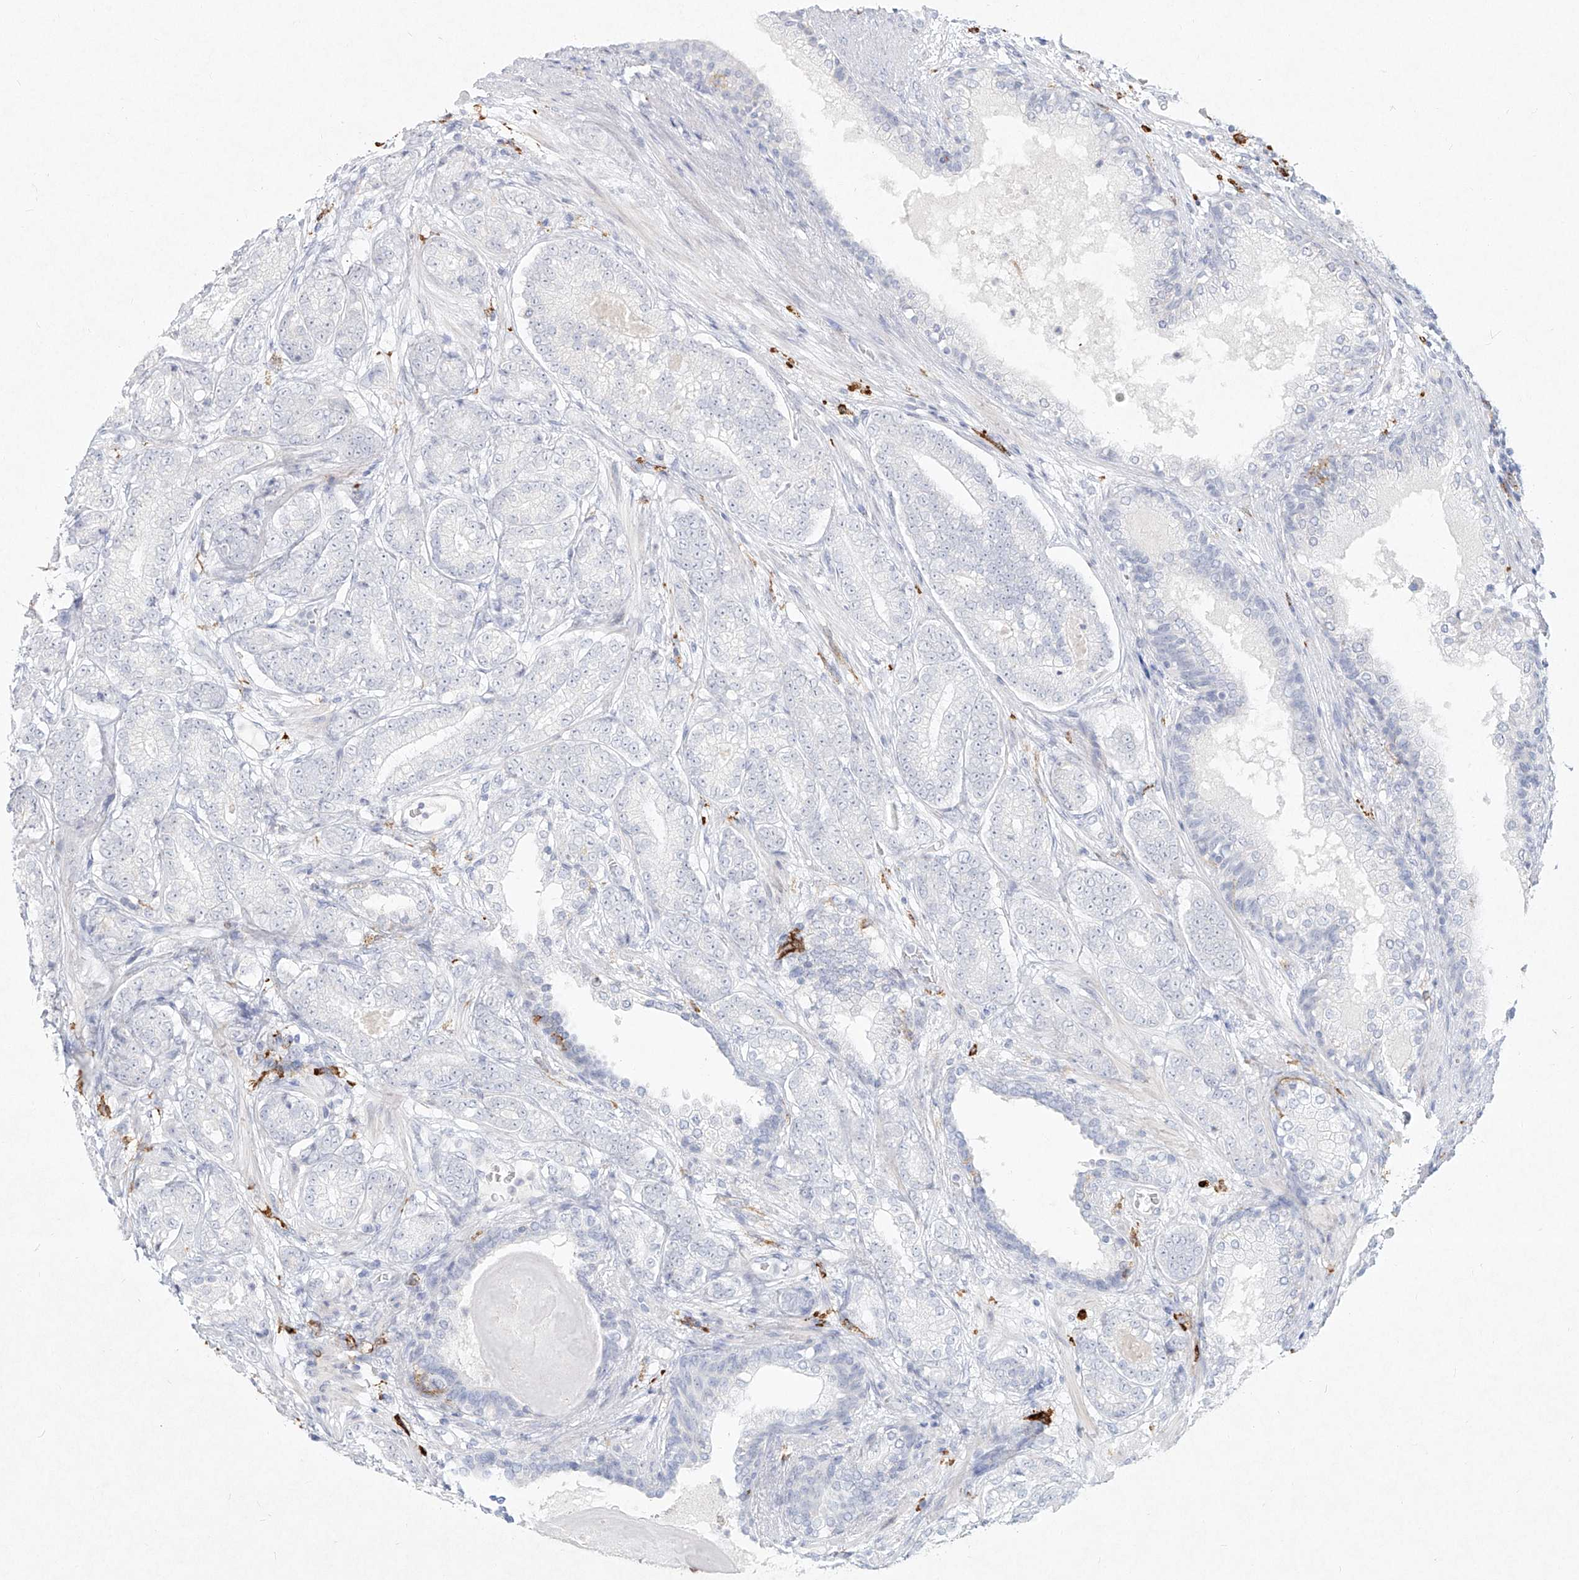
{"staining": {"intensity": "negative", "quantity": "none", "location": "none"}, "tissue": "prostate cancer", "cell_type": "Tumor cells", "image_type": "cancer", "snomed": [{"axis": "morphology", "description": "Adenocarcinoma, High grade"}, {"axis": "topography", "description": "Prostate"}], "caption": "Prostate cancer (high-grade adenocarcinoma) was stained to show a protein in brown. There is no significant staining in tumor cells.", "gene": "CD209", "patient": {"sex": "male", "age": 61}}